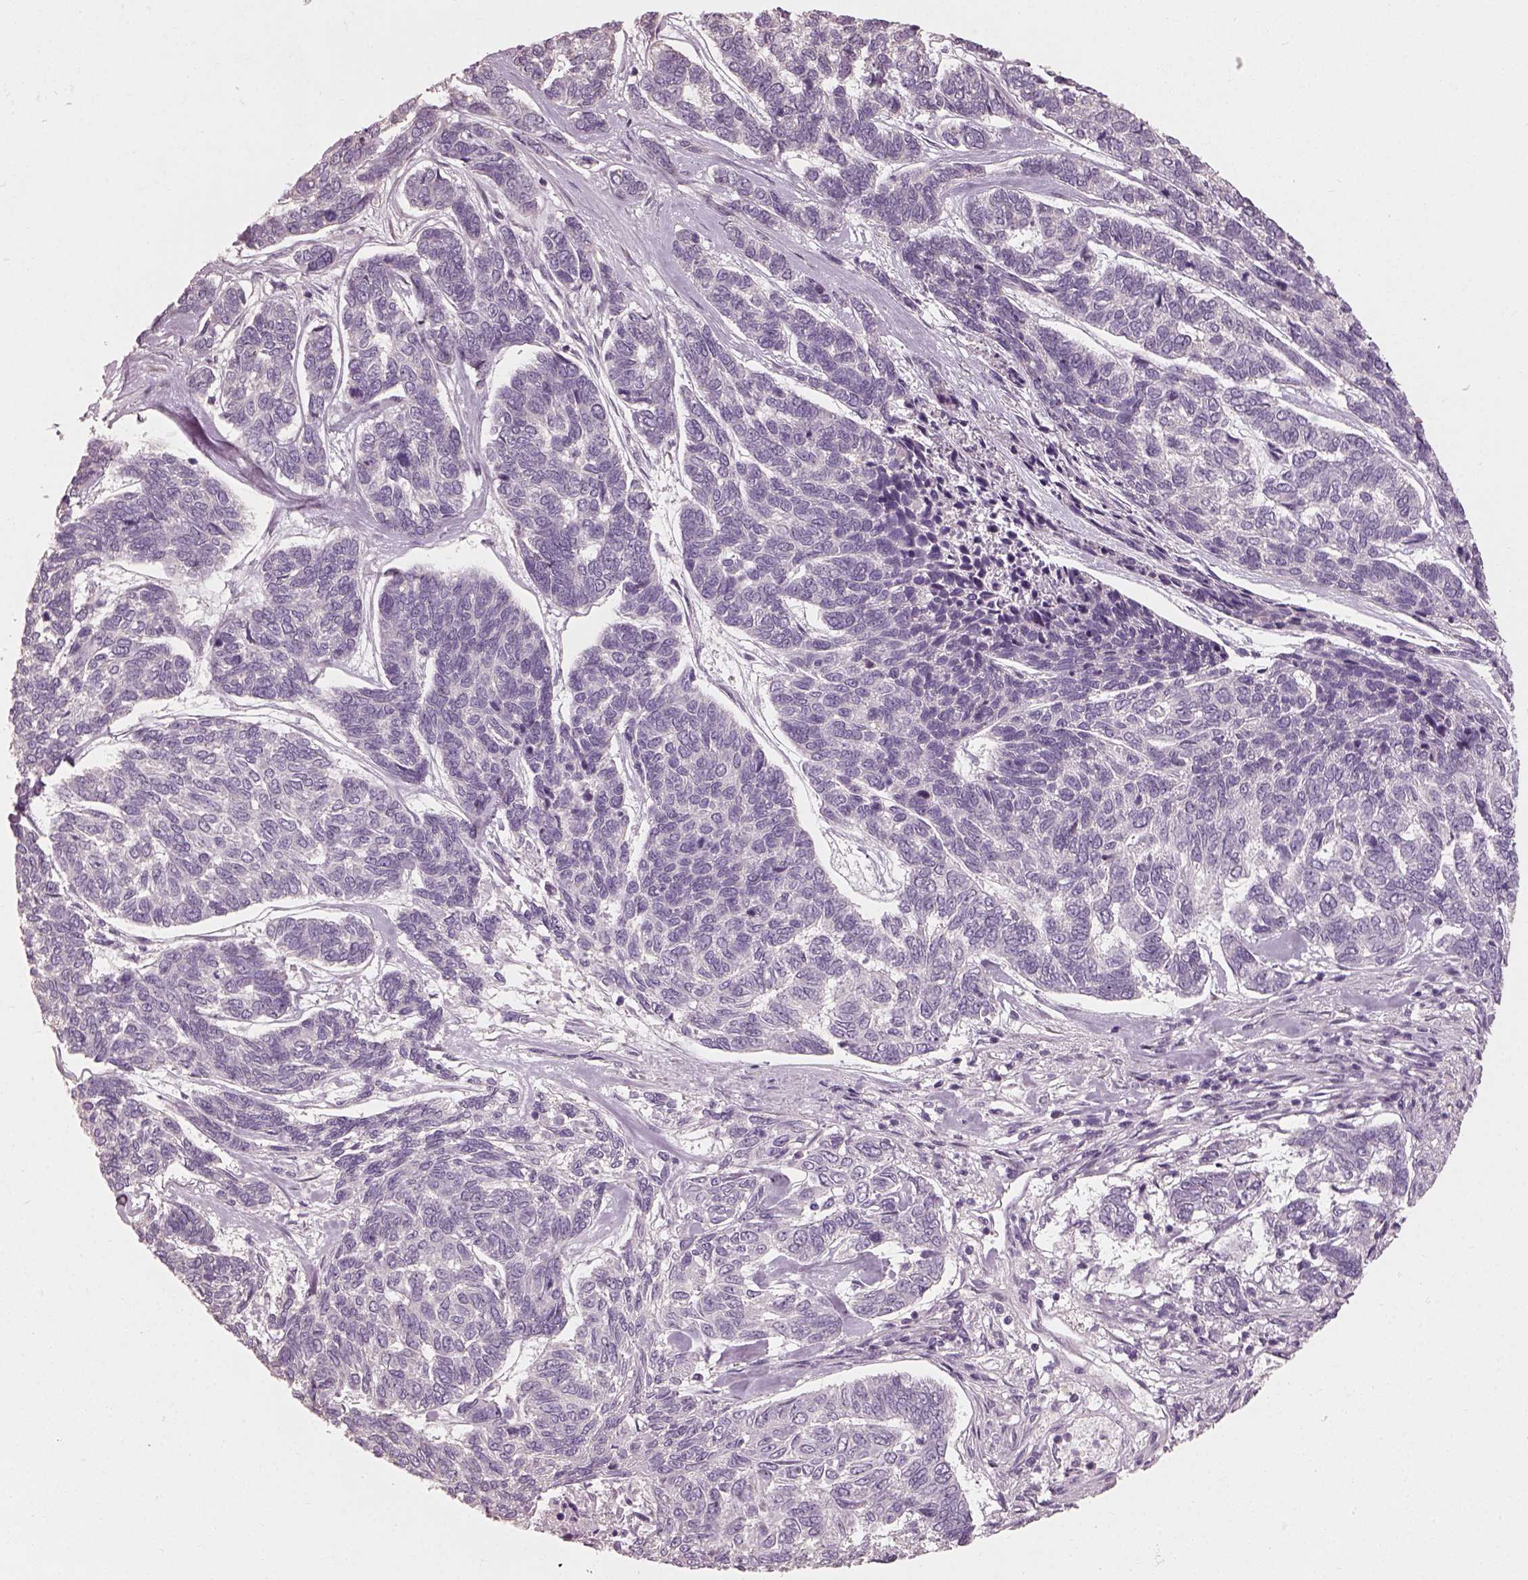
{"staining": {"intensity": "negative", "quantity": "none", "location": "none"}, "tissue": "skin cancer", "cell_type": "Tumor cells", "image_type": "cancer", "snomed": [{"axis": "morphology", "description": "Basal cell carcinoma"}, {"axis": "topography", "description": "Skin"}], "caption": "Immunohistochemistry (IHC) of skin cancer (basal cell carcinoma) reveals no staining in tumor cells.", "gene": "CDS1", "patient": {"sex": "female", "age": 65}}